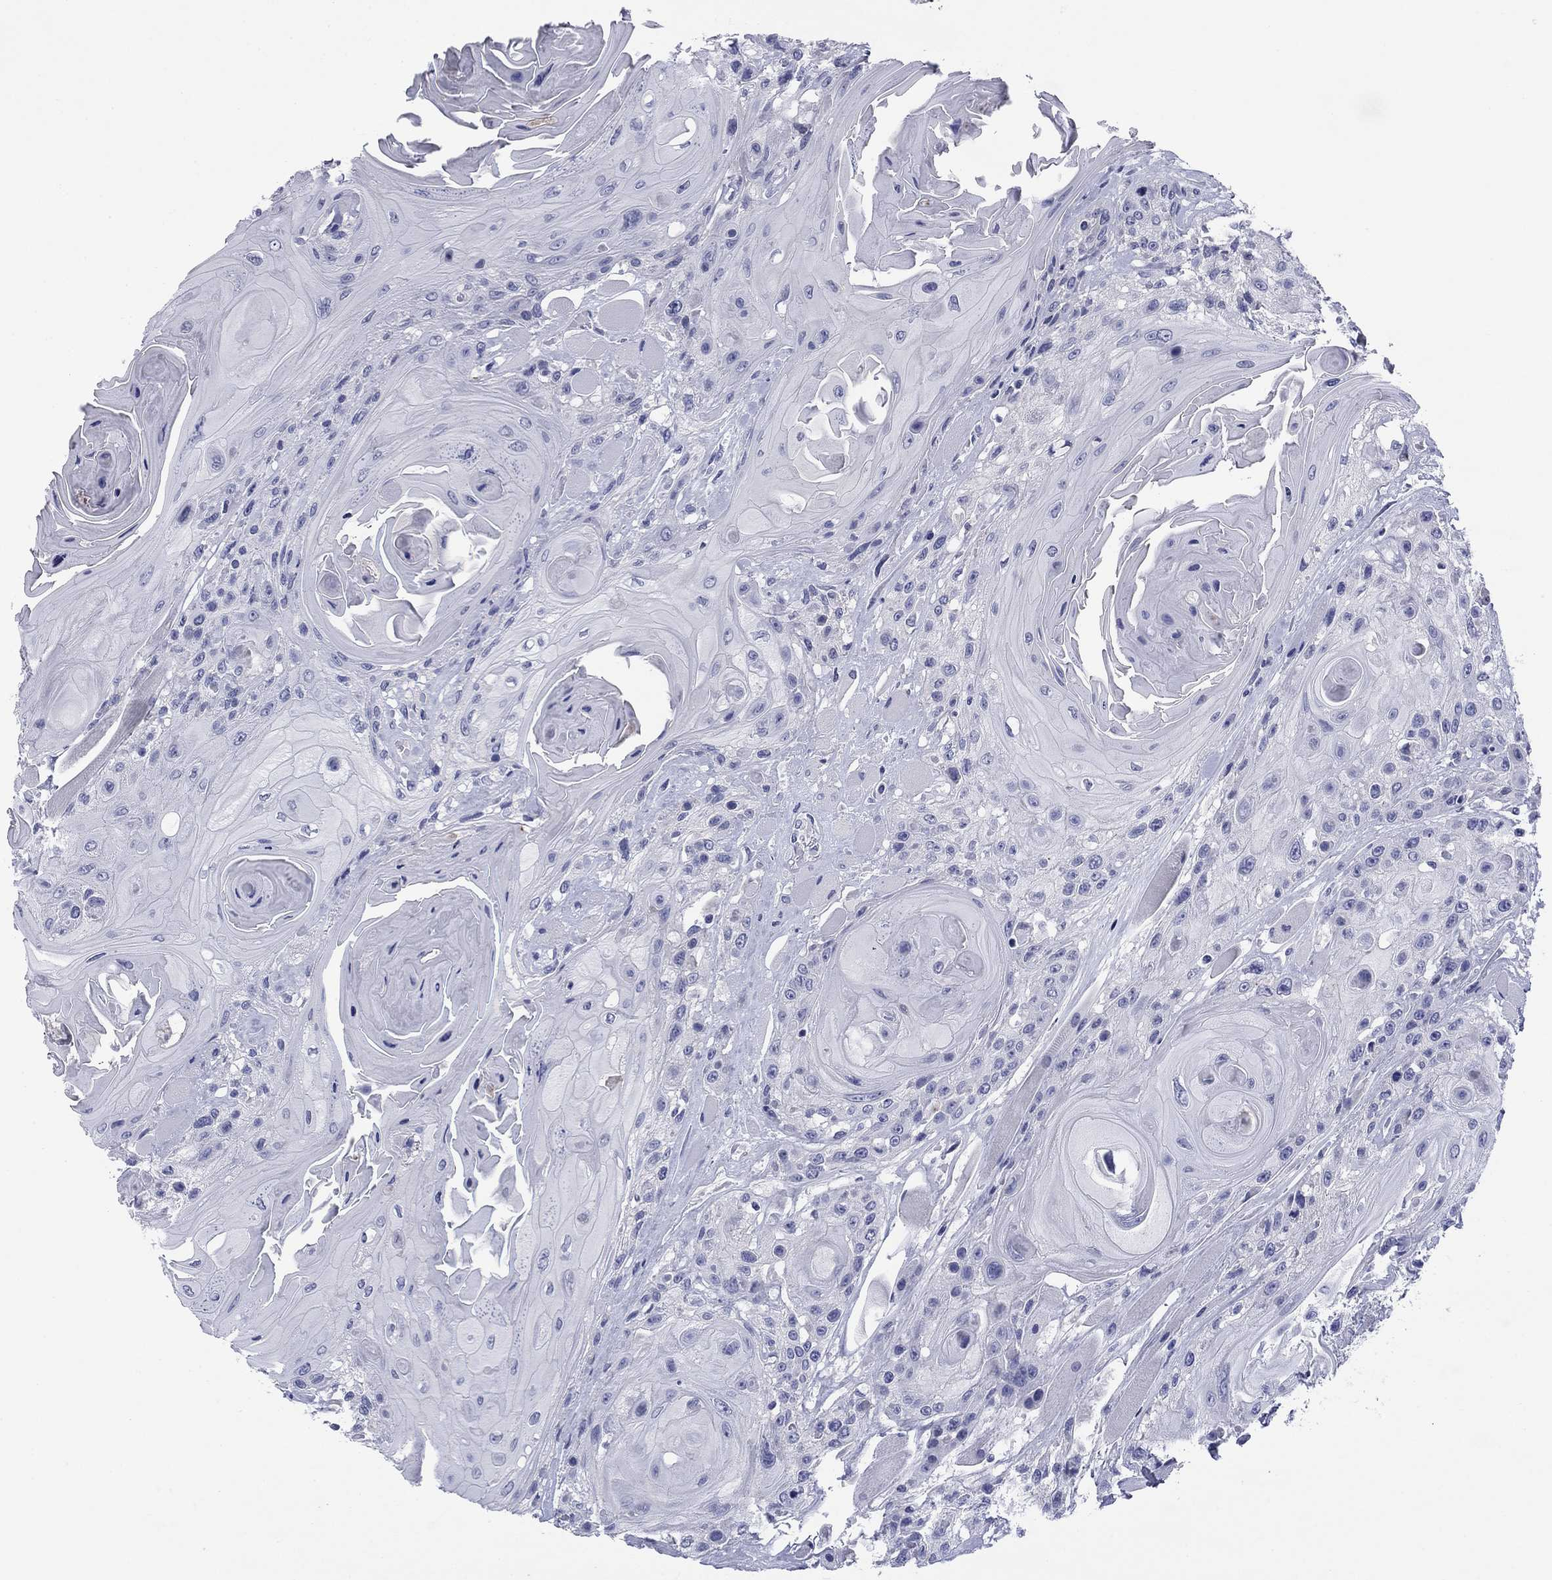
{"staining": {"intensity": "negative", "quantity": "none", "location": "none"}, "tissue": "head and neck cancer", "cell_type": "Tumor cells", "image_type": "cancer", "snomed": [{"axis": "morphology", "description": "Squamous cell carcinoma, NOS"}, {"axis": "topography", "description": "Head-Neck"}], "caption": "An immunohistochemistry histopathology image of head and neck cancer is shown. There is no staining in tumor cells of head and neck cancer.", "gene": "ABCC2", "patient": {"sex": "female", "age": 59}}